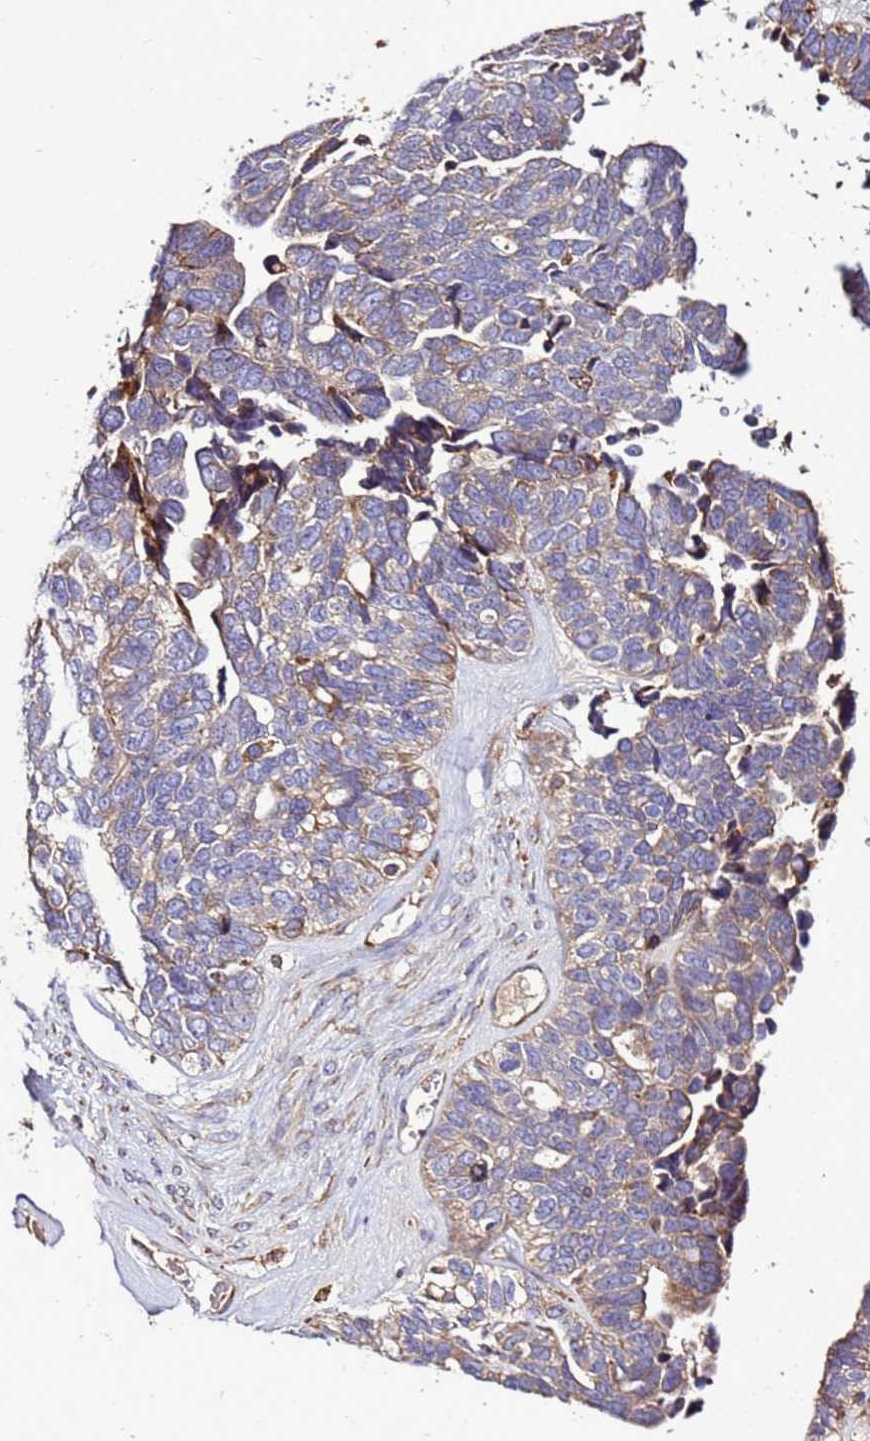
{"staining": {"intensity": "moderate", "quantity": "25%-75%", "location": "cytoplasmic/membranous"}, "tissue": "ovarian cancer", "cell_type": "Tumor cells", "image_type": "cancer", "snomed": [{"axis": "morphology", "description": "Cystadenocarcinoma, serous, NOS"}, {"axis": "topography", "description": "Ovary"}], "caption": "Immunohistochemistry (IHC) staining of ovarian cancer (serous cystadenocarcinoma), which shows medium levels of moderate cytoplasmic/membranous positivity in approximately 25%-75% of tumor cells indicating moderate cytoplasmic/membranous protein positivity. The staining was performed using DAB (3,3'-diaminobenzidine) (brown) for protein detection and nuclei were counterstained in hematoxylin (blue).", "gene": "ANTKMT", "patient": {"sex": "female", "age": 79}}